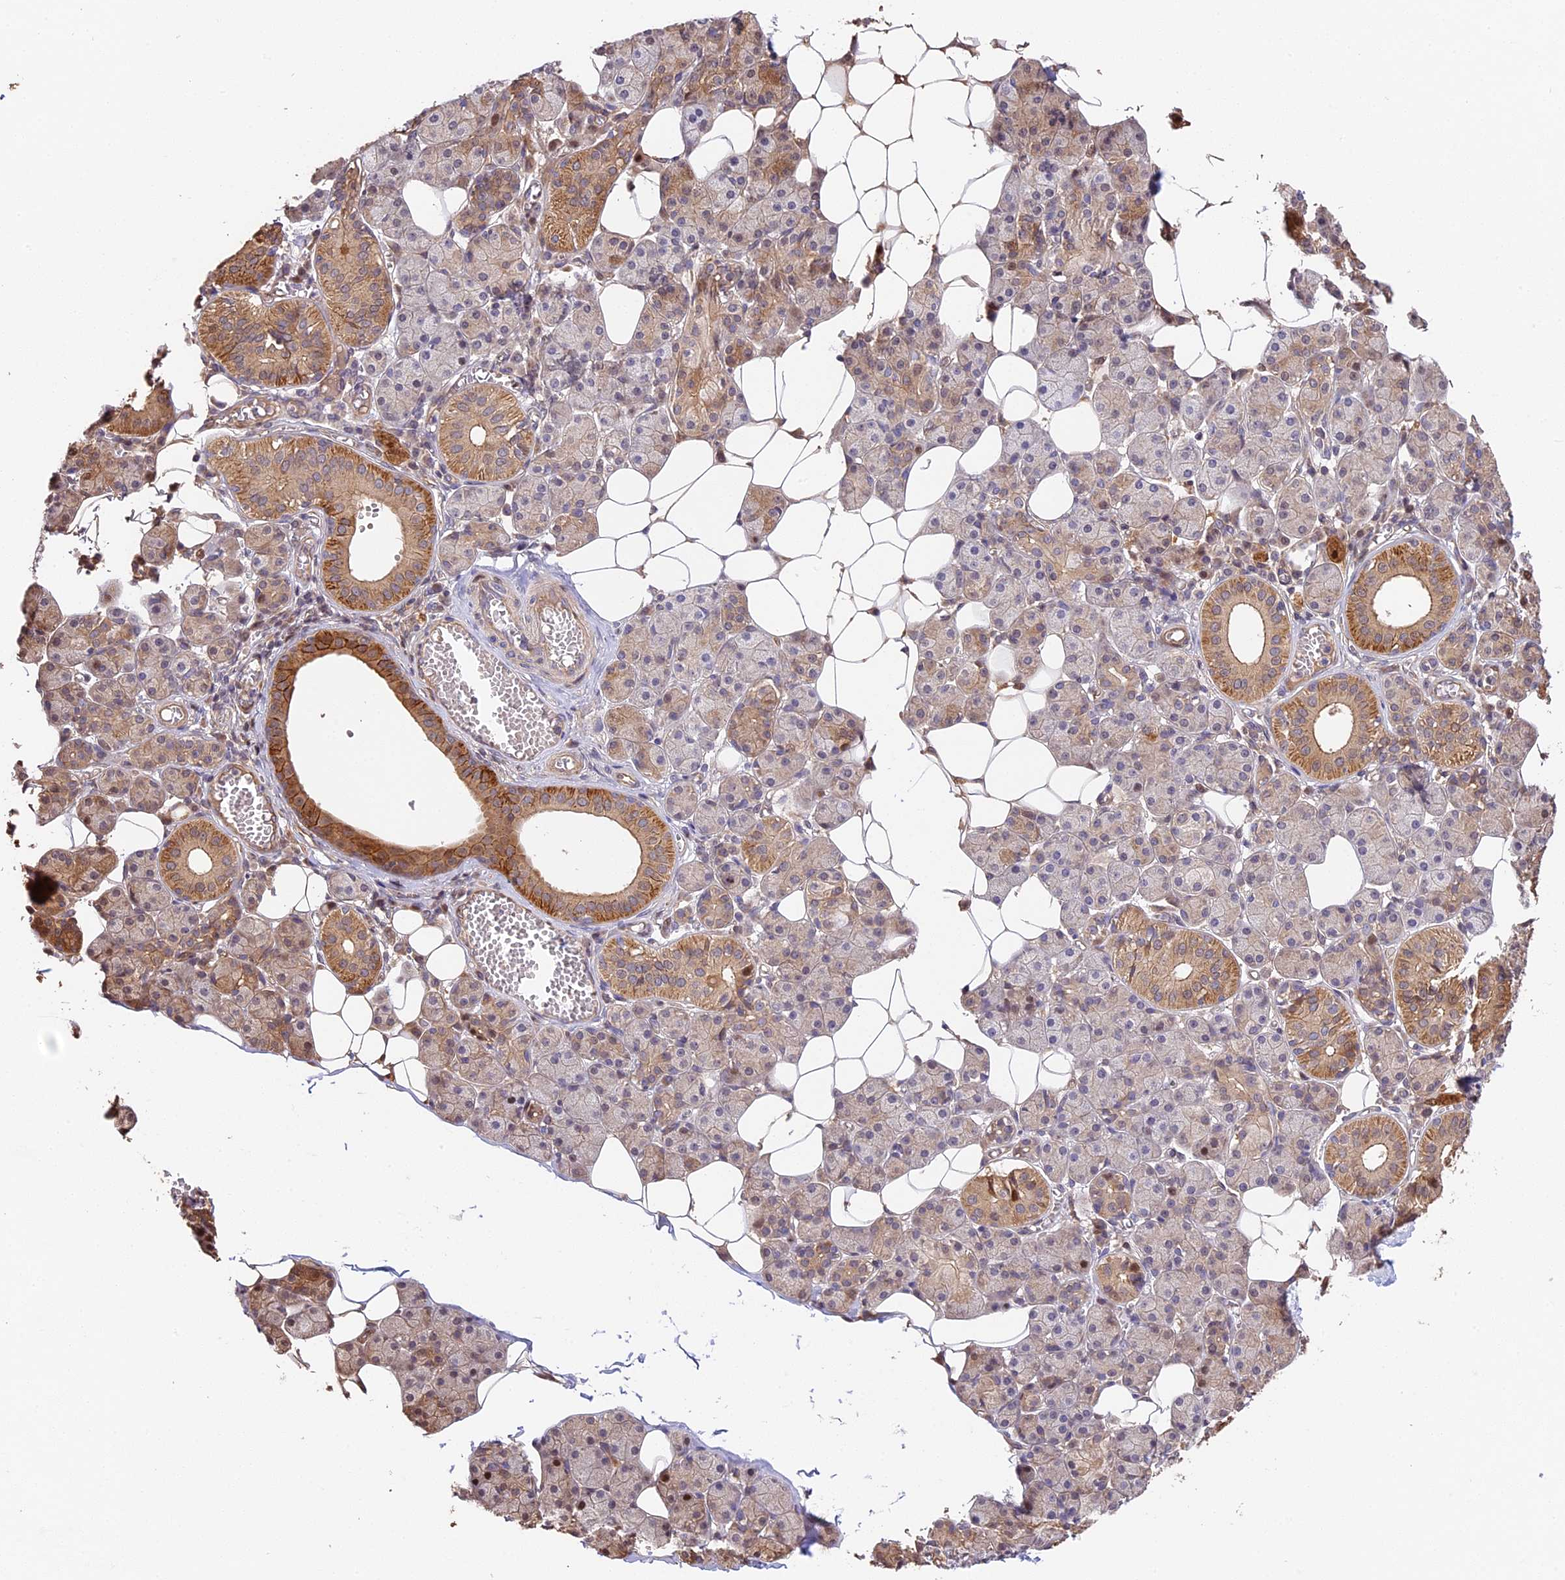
{"staining": {"intensity": "strong", "quantity": "<25%", "location": "cytoplasmic/membranous,nuclear"}, "tissue": "salivary gland", "cell_type": "Glandular cells", "image_type": "normal", "snomed": [{"axis": "morphology", "description": "Normal tissue, NOS"}, {"axis": "topography", "description": "Salivary gland"}], "caption": "Salivary gland stained for a protein shows strong cytoplasmic/membranous,nuclear positivity in glandular cells. Using DAB (brown) and hematoxylin (blue) stains, captured at high magnification using brightfield microscopy.", "gene": "PPP1R37", "patient": {"sex": "female", "age": 33}}